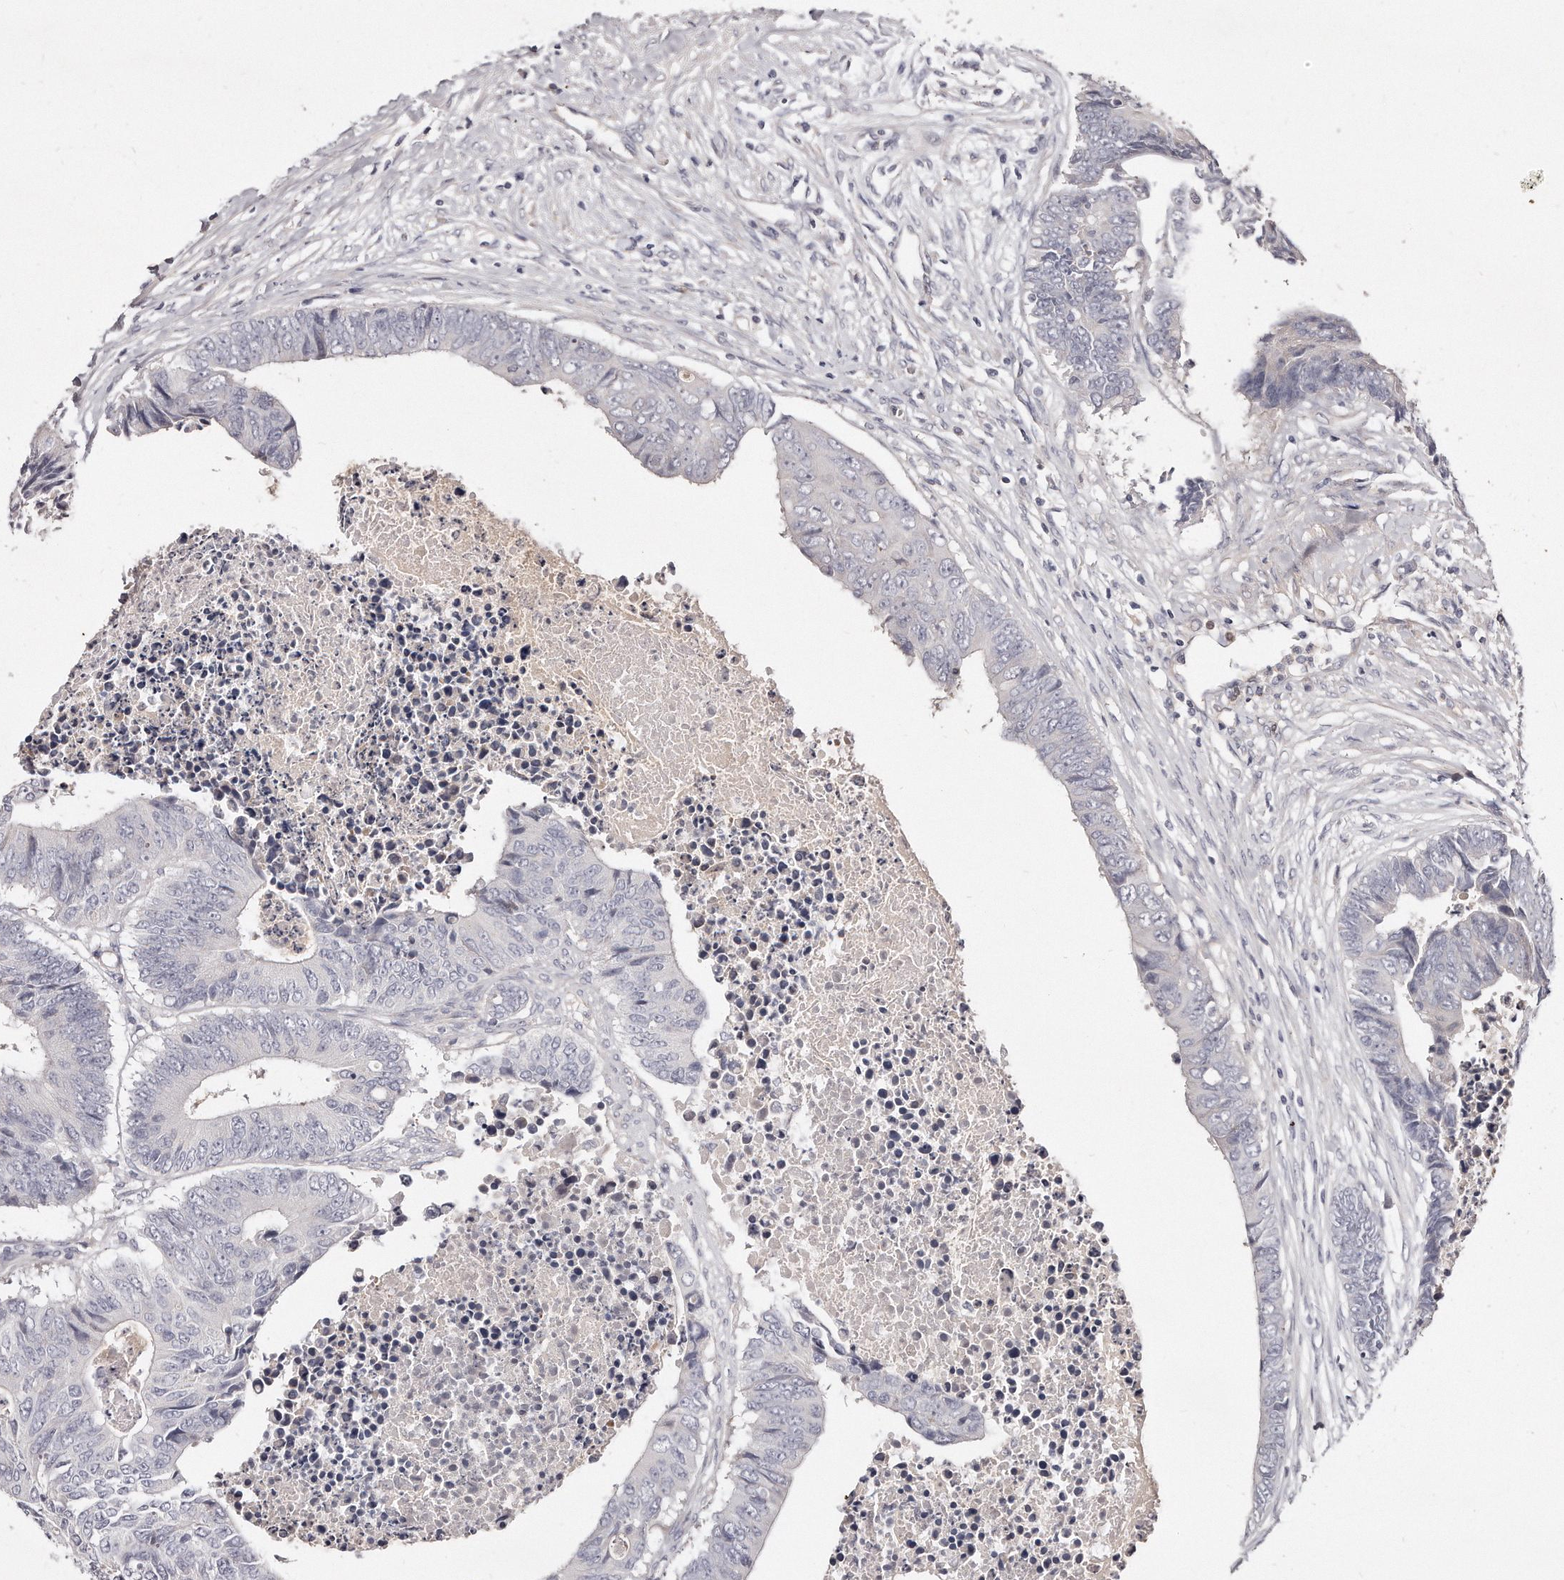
{"staining": {"intensity": "negative", "quantity": "none", "location": "none"}, "tissue": "colorectal cancer", "cell_type": "Tumor cells", "image_type": "cancer", "snomed": [{"axis": "morphology", "description": "Adenocarcinoma, NOS"}, {"axis": "topography", "description": "Rectum"}], "caption": "This is an immunohistochemistry (IHC) image of colorectal adenocarcinoma. There is no staining in tumor cells.", "gene": "TTLL4", "patient": {"sex": "male", "age": 84}}